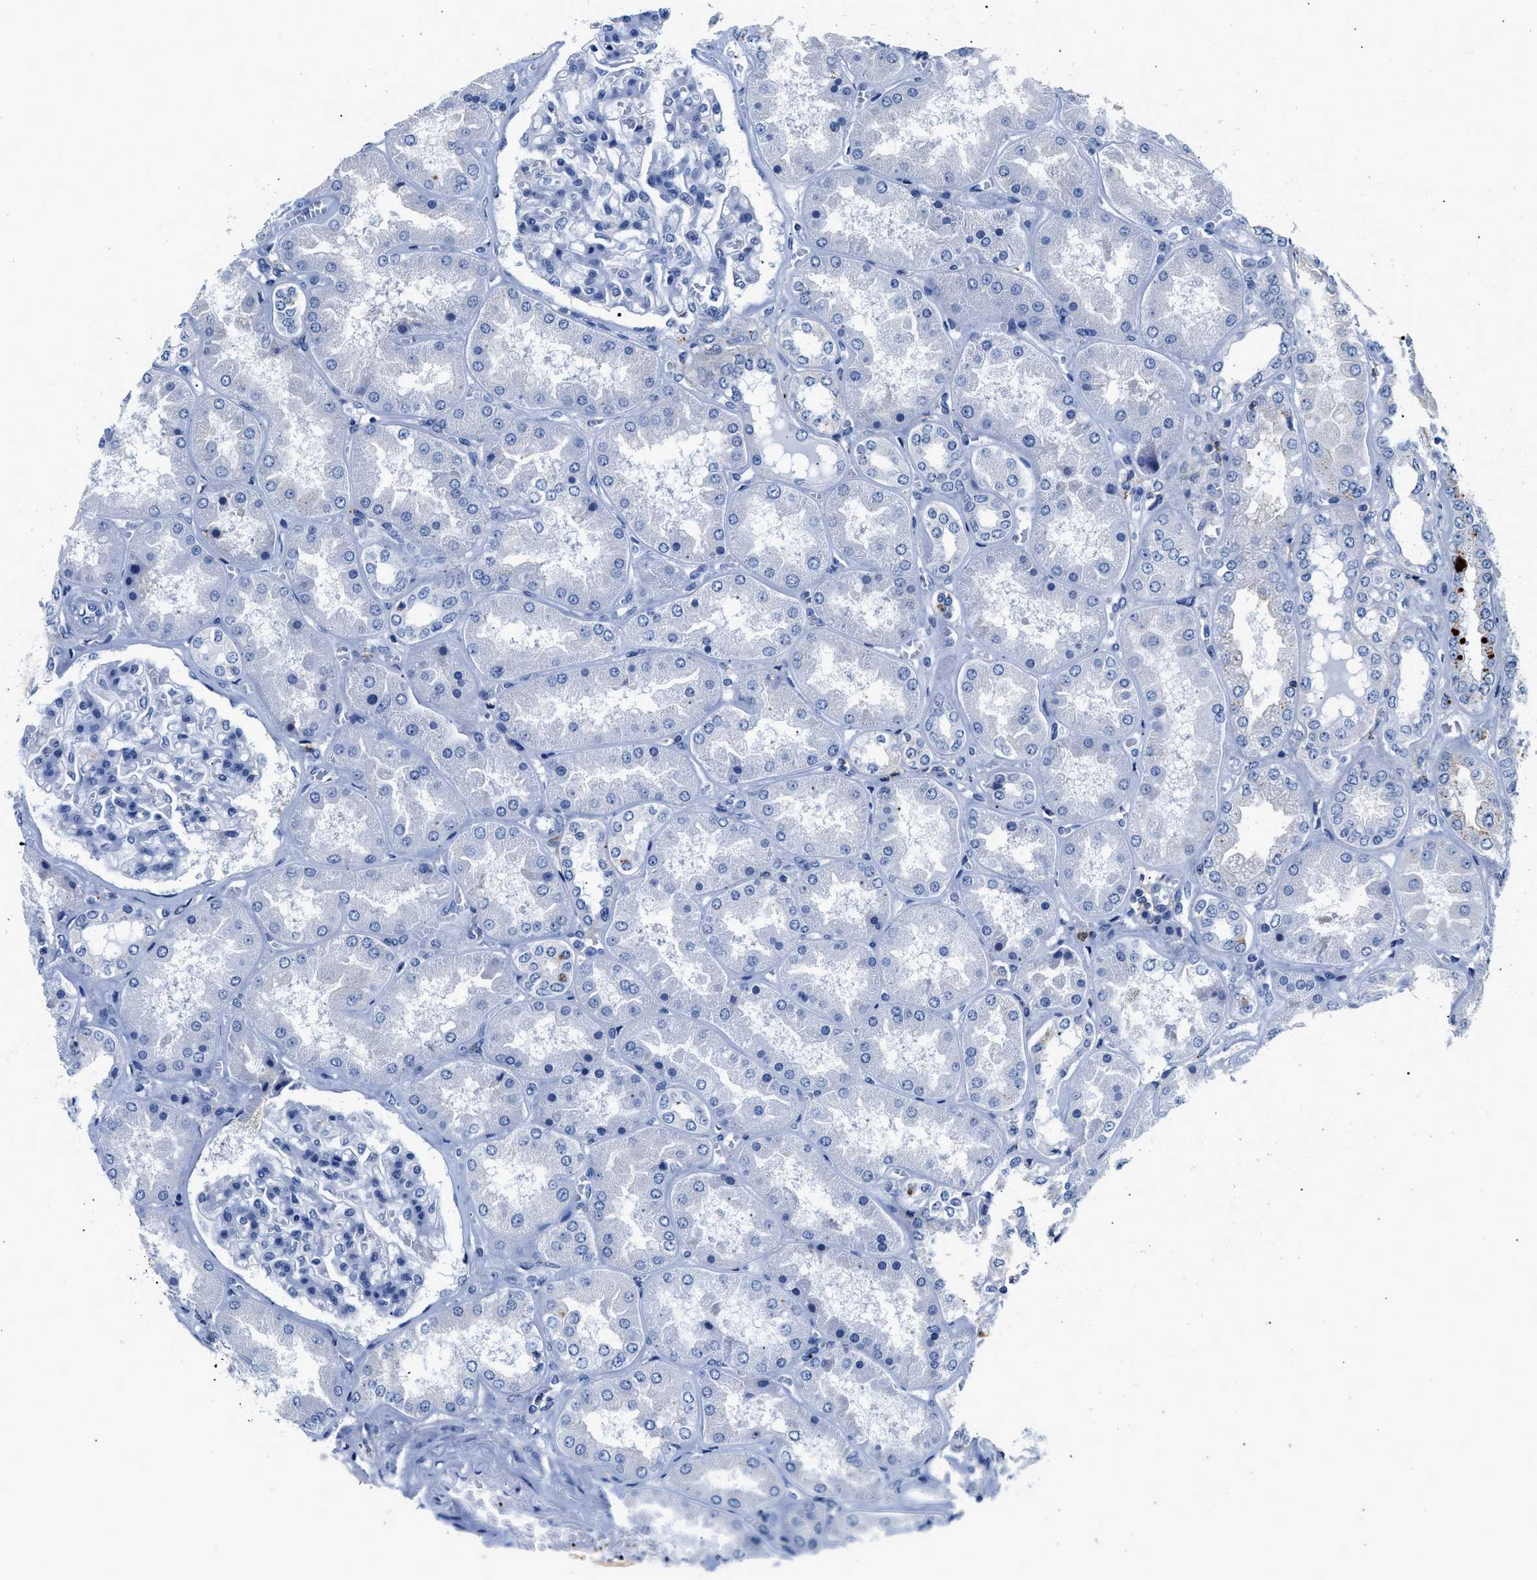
{"staining": {"intensity": "negative", "quantity": "none", "location": "none"}, "tissue": "kidney", "cell_type": "Cells in glomeruli", "image_type": "normal", "snomed": [{"axis": "morphology", "description": "Normal tissue, NOS"}, {"axis": "topography", "description": "Kidney"}], "caption": "Cells in glomeruli show no significant protein expression in benign kidney.", "gene": "GNAI3", "patient": {"sex": "female", "age": 56}}